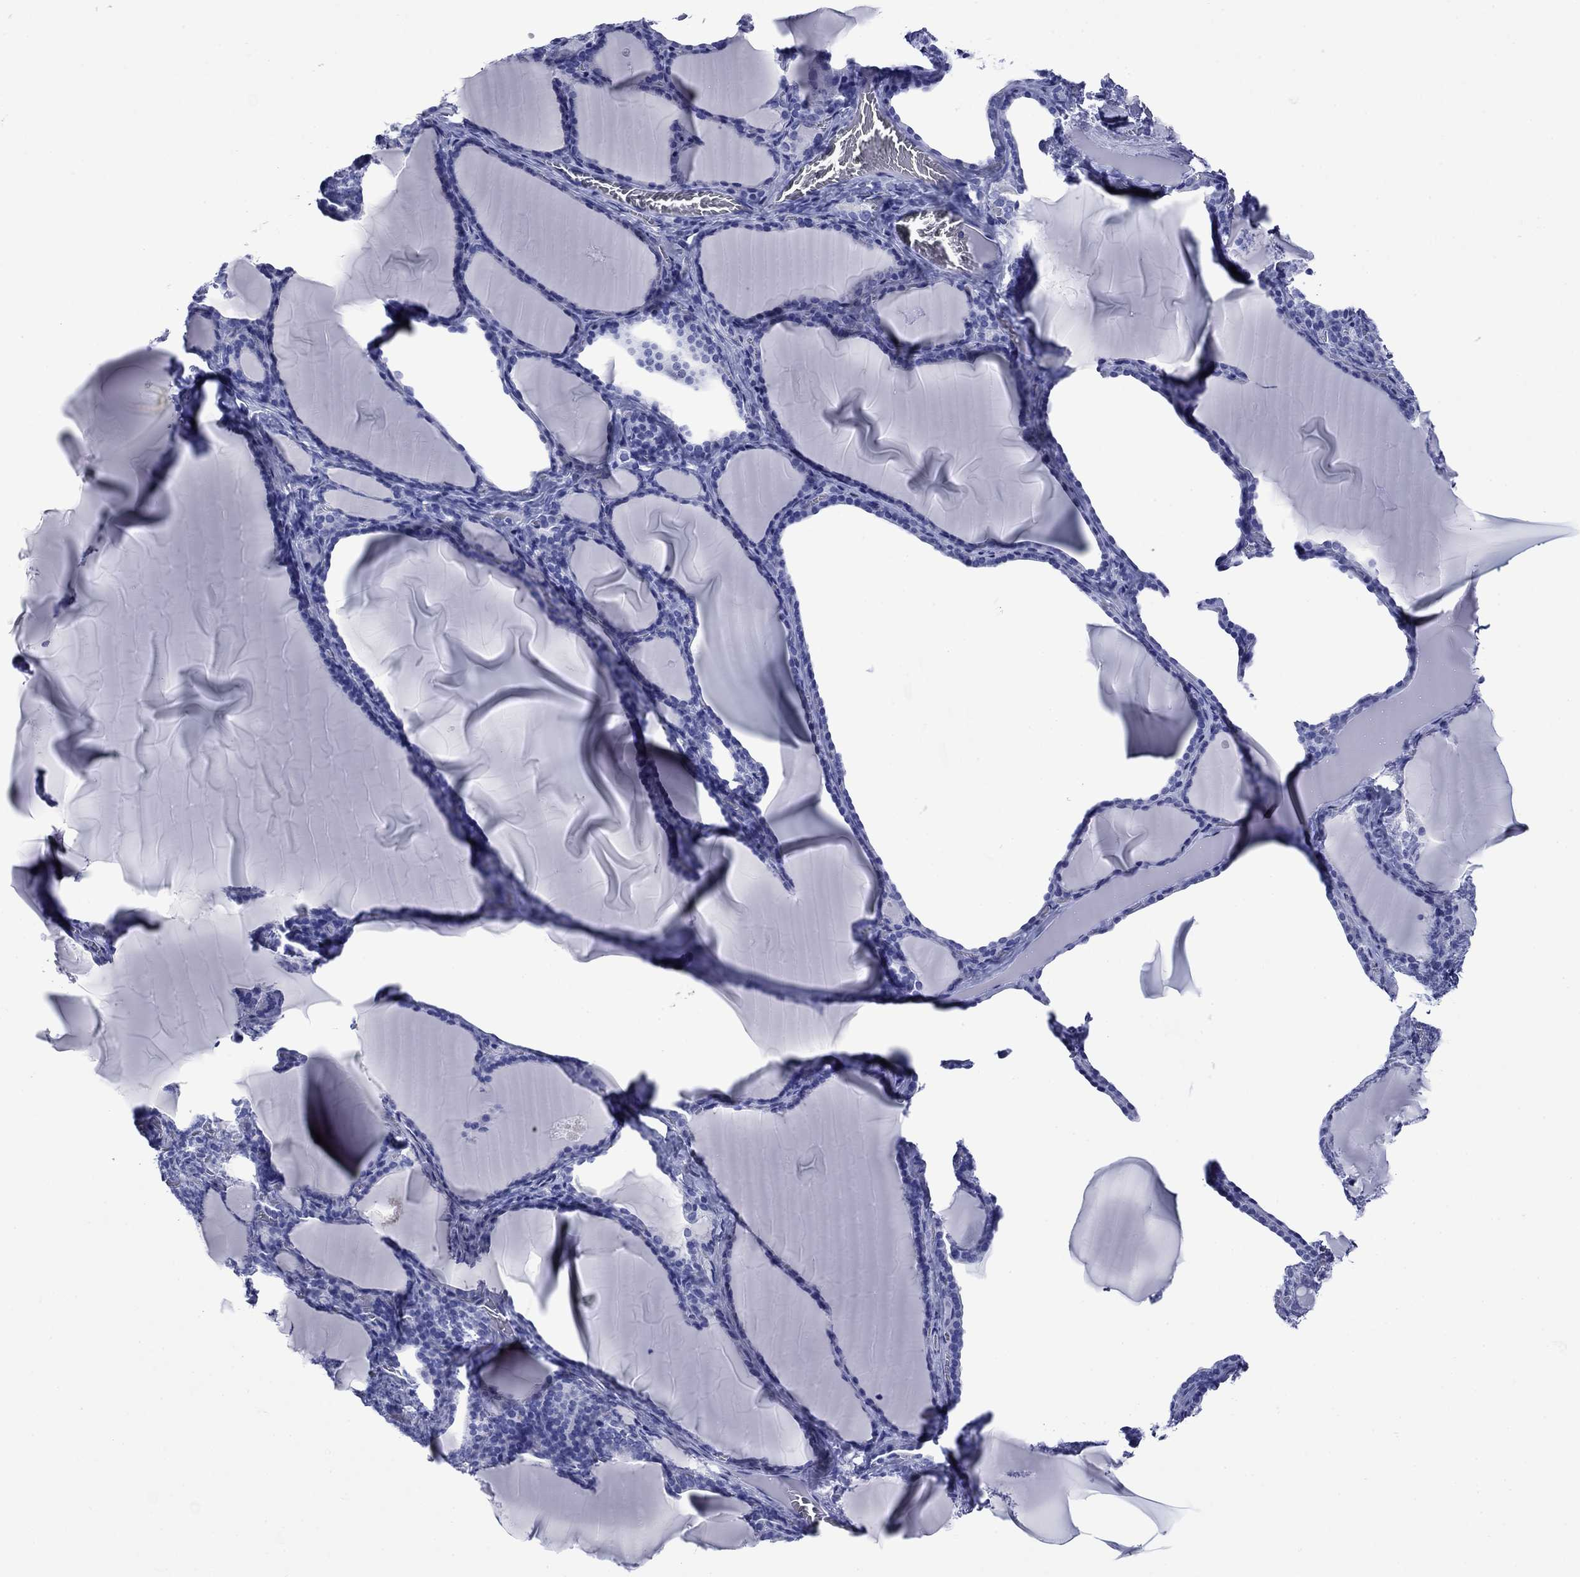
{"staining": {"intensity": "negative", "quantity": "none", "location": "none"}, "tissue": "thyroid gland", "cell_type": "Glandular cells", "image_type": "normal", "snomed": [{"axis": "morphology", "description": "Normal tissue, NOS"}, {"axis": "morphology", "description": "Hyperplasia, NOS"}, {"axis": "topography", "description": "Thyroid gland"}], "caption": "Histopathology image shows no significant protein expression in glandular cells of unremarkable thyroid gland.", "gene": "ROM1", "patient": {"sex": "female", "age": 27}}